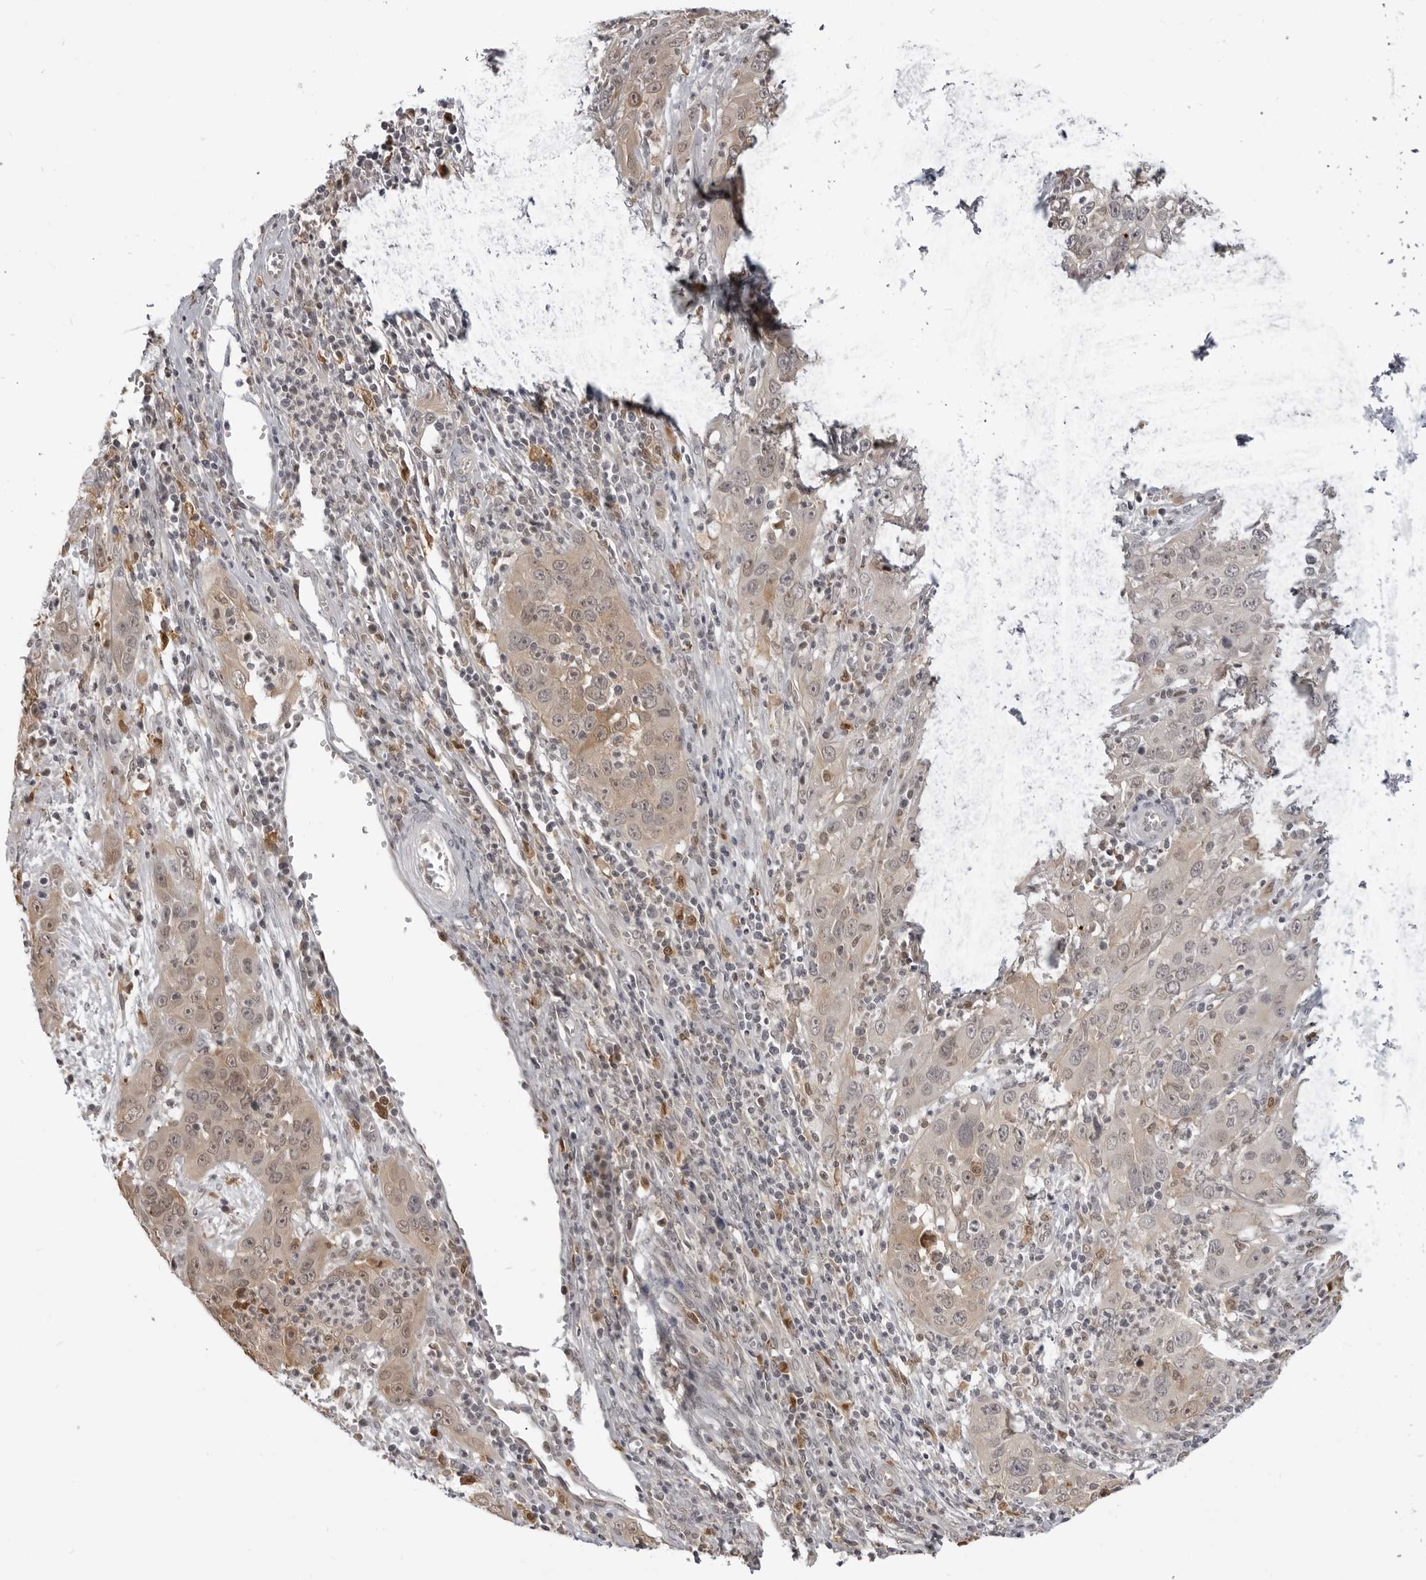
{"staining": {"intensity": "weak", "quantity": ">75%", "location": "nuclear"}, "tissue": "cervical cancer", "cell_type": "Tumor cells", "image_type": "cancer", "snomed": [{"axis": "morphology", "description": "Squamous cell carcinoma, NOS"}, {"axis": "topography", "description": "Cervix"}], "caption": "Immunohistochemical staining of cervical cancer (squamous cell carcinoma) reveals low levels of weak nuclear positivity in approximately >75% of tumor cells.", "gene": "SRGAP2", "patient": {"sex": "female", "age": 32}}